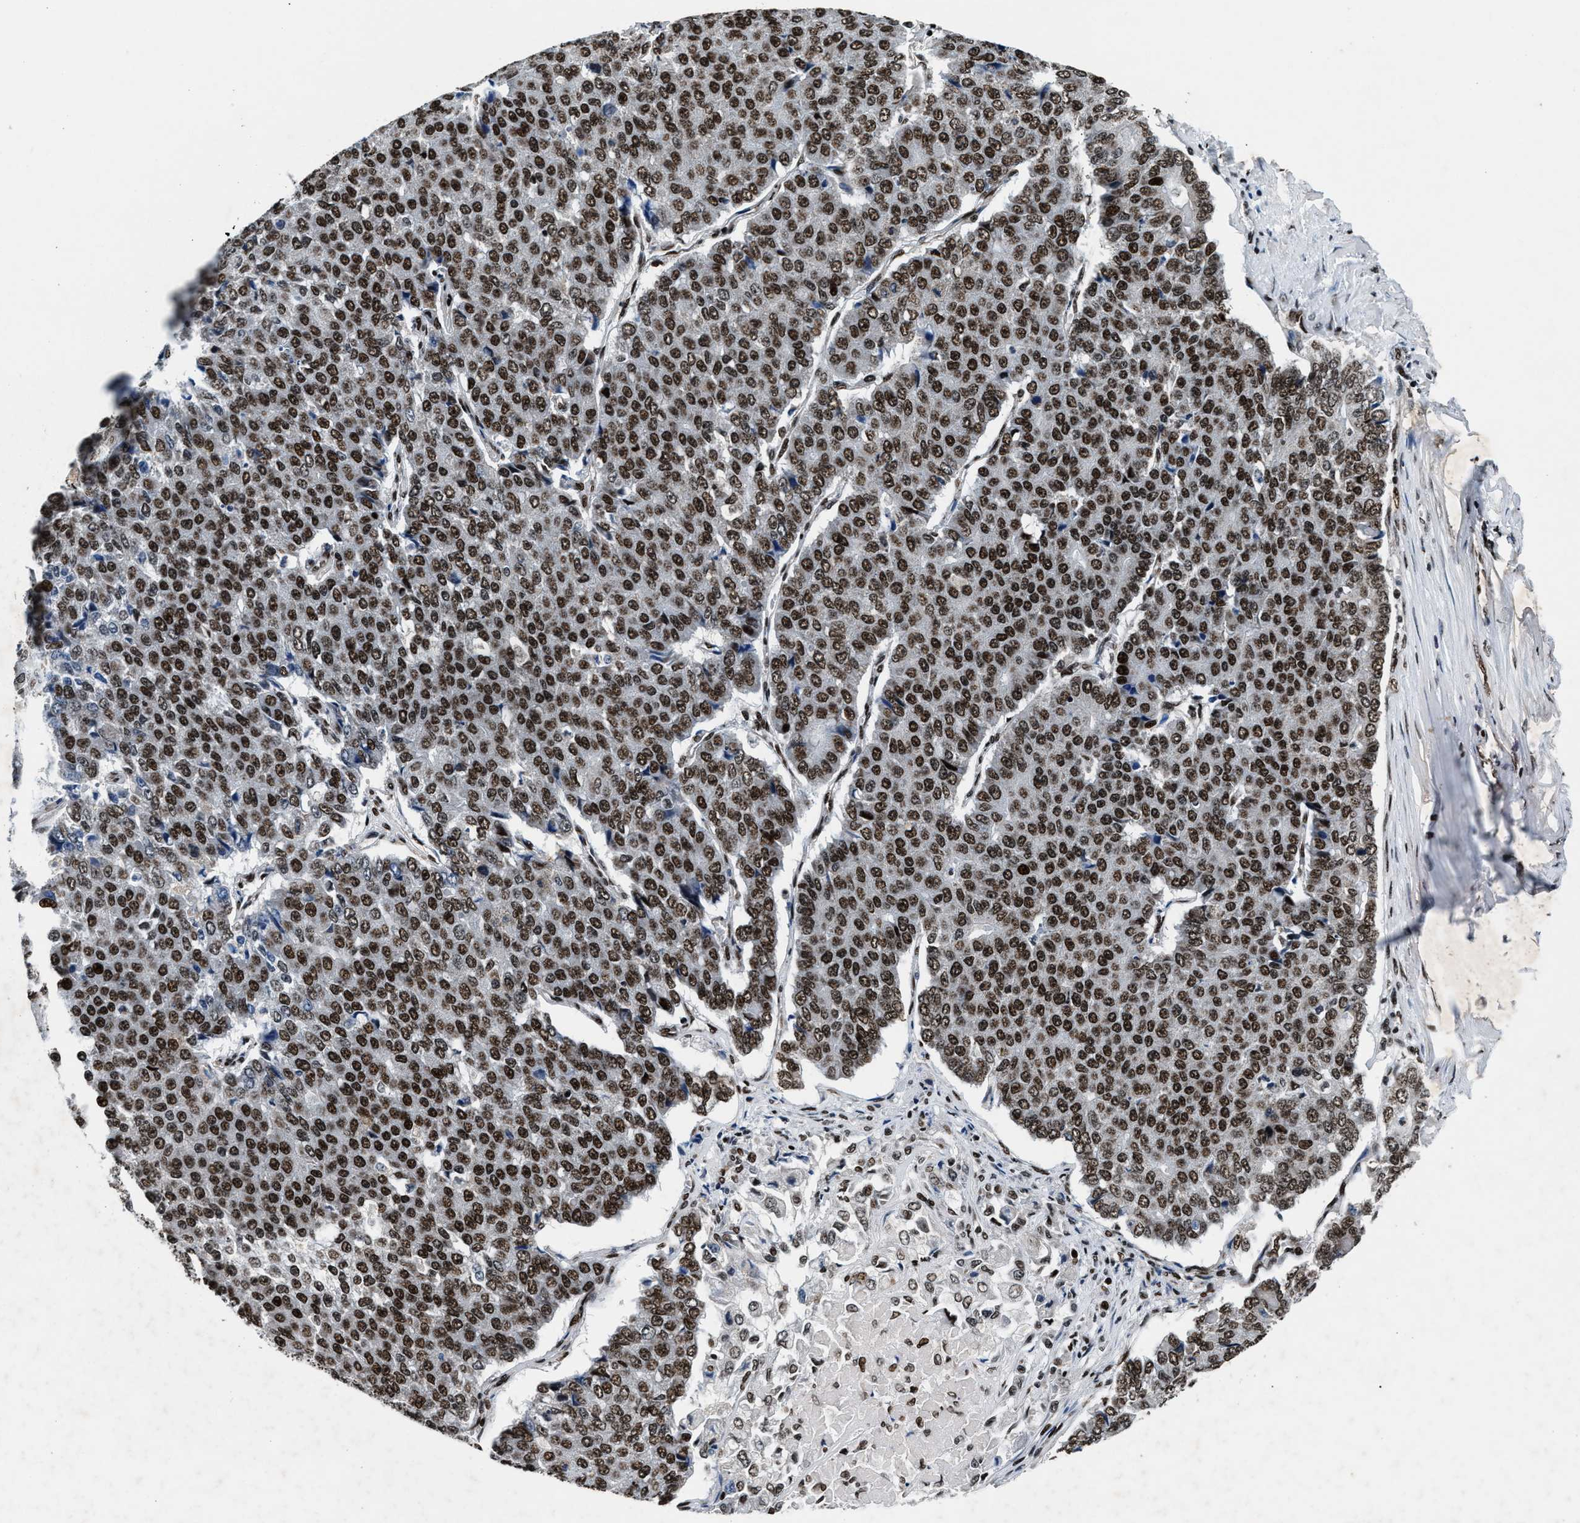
{"staining": {"intensity": "moderate", "quantity": ">75%", "location": "nuclear"}, "tissue": "pancreatic cancer", "cell_type": "Tumor cells", "image_type": "cancer", "snomed": [{"axis": "morphology", "description": "Adenocarcinoma, NOS"}, {"axis": "topography", "description": "Pancreas"}], "caption": "A high-resolution histopathology image shows IHC staining of pancreatic cancer, which shows moderate nuclear positivity in about >75% of tumor cells. (IHC, brightfield microscopy, high magnification).", "gene": "PRRC2B", "patient": {"sex": "male", "age": 50}}